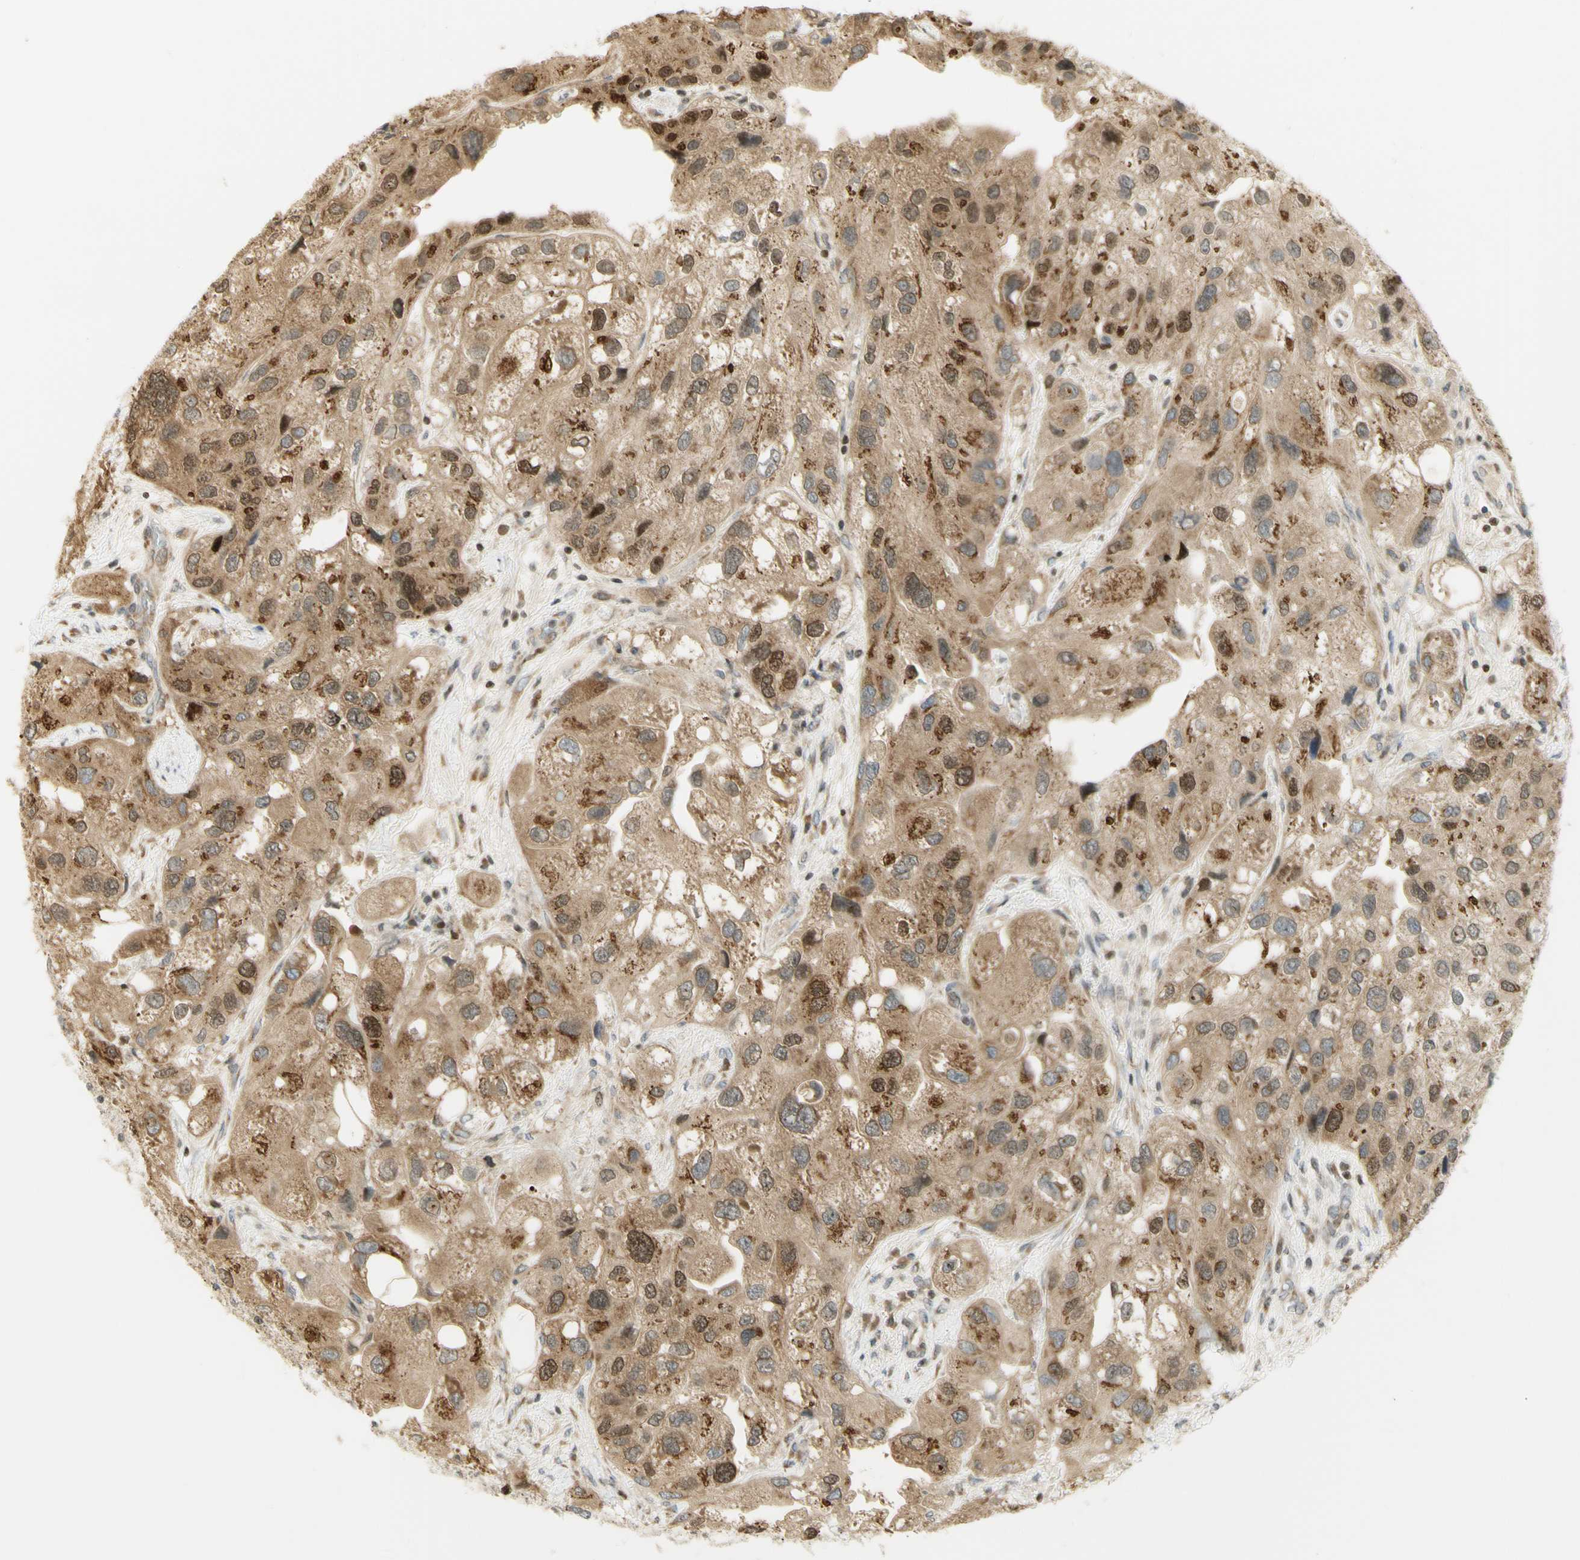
{"staining": {"intensity": "moderate", "quantity": ">75%", "location": "cytoplasmic/membranous,nuclear"}, "tissue": "urothelial cancer", "cell_type": "Tumor cells", "image_type": "cancer", "snomed": [{"axis": "morphology", "description": "Urothelial carcinoma, High grade"}, {"axis": "topography", "description": "Urinary bladder"}], "caption": "IHC of urothelial cancer displays medium levels of moderate cytoplasmic/membranous and nuclear expression in approximately >75% of tumor cells.", "gene": "KIF11", "patient": {"sex": "female", "age": 64}}